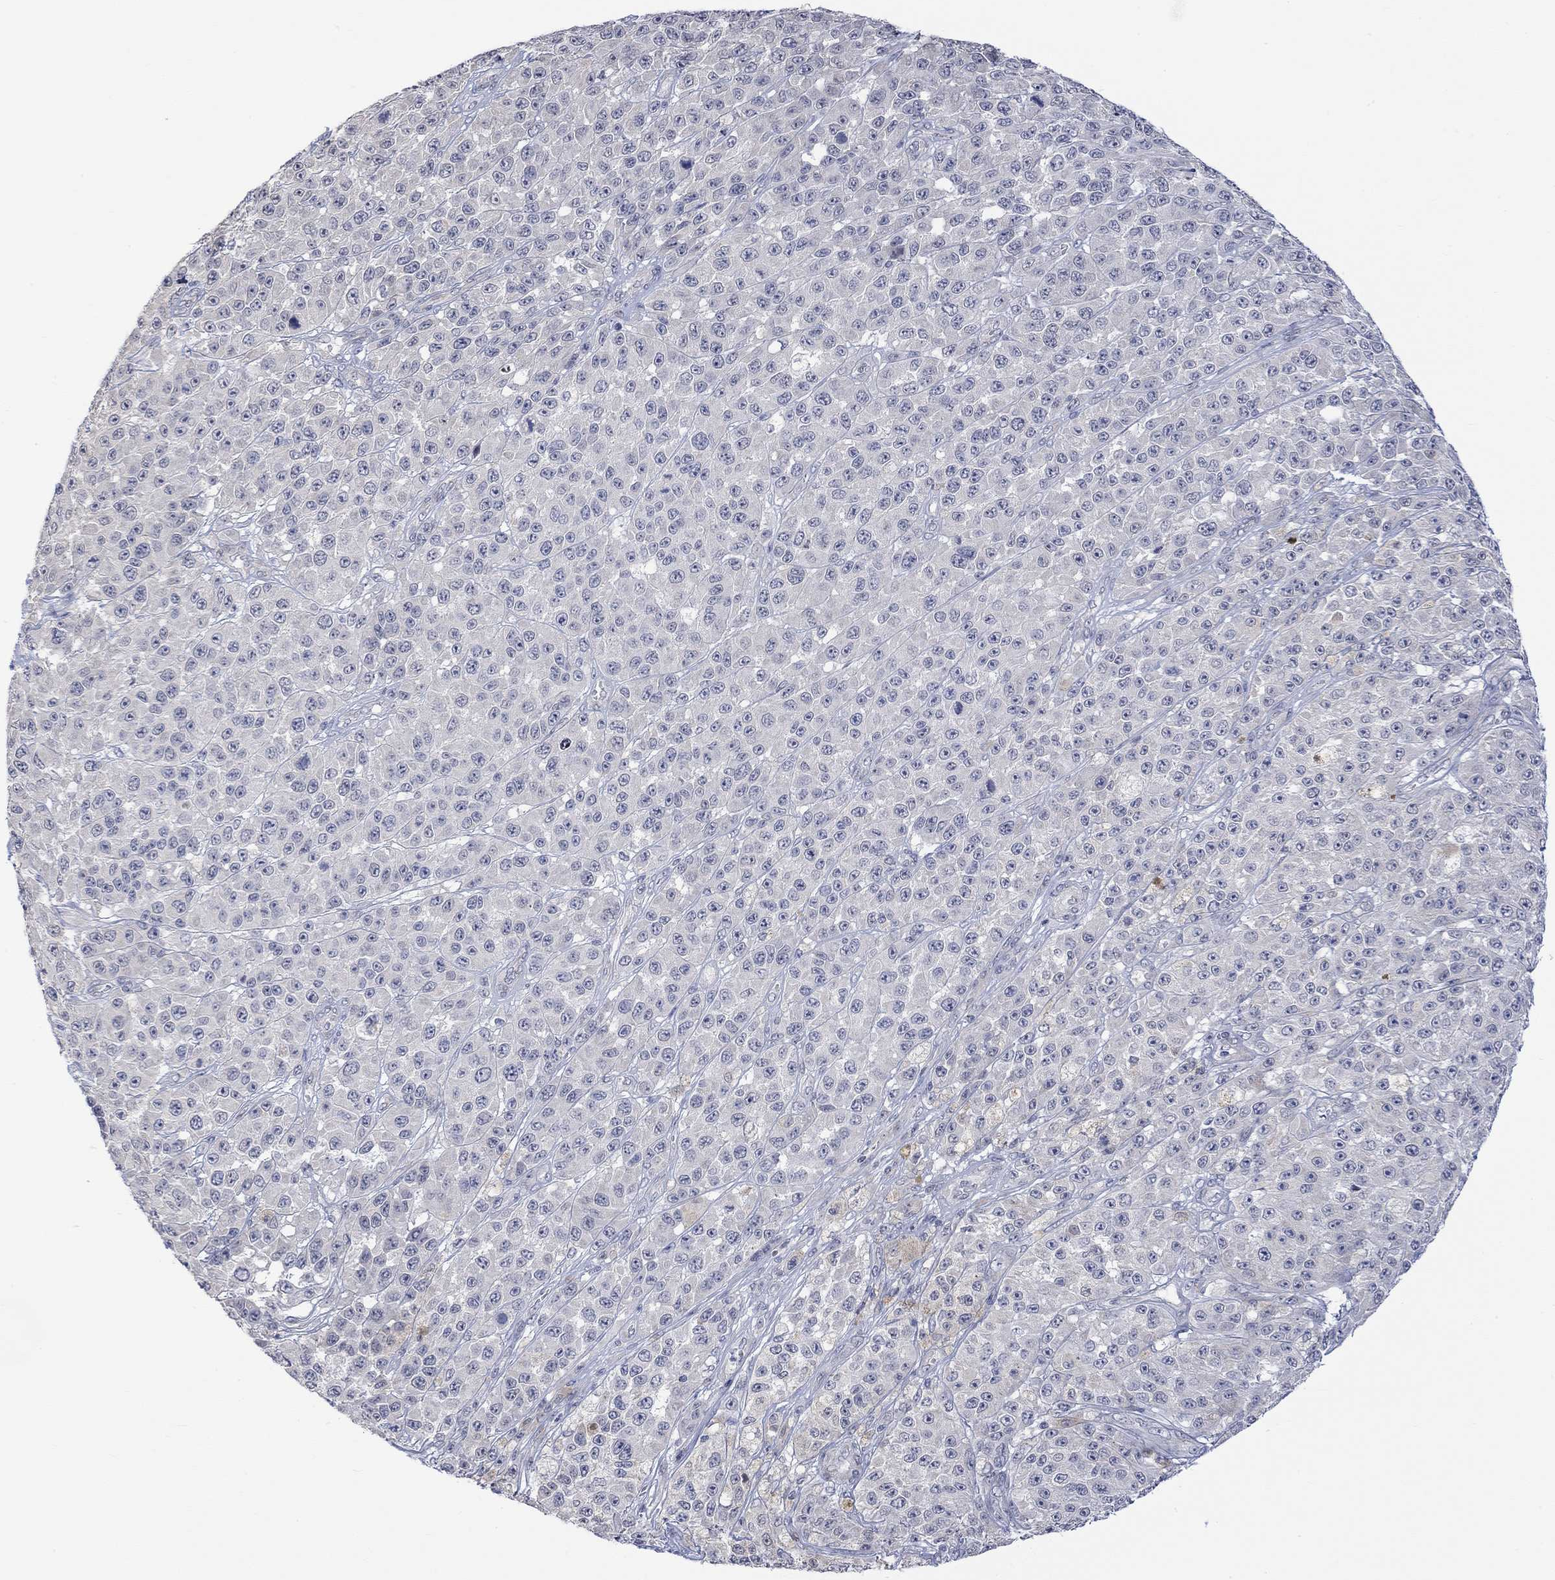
{"staining": {"intensity": "negative", "quantity": "none", "location": "none"}, "tissue": "melanoma", "cell_type": "Tumor cells", "image_type": "cancer", "snomed": [{"axis": "morphology", "description": "Malignant melanoma, NOS"}, {"axis": "topography", "description": "Skin"}], "caption": "This photomicrograph is of melanoma stained with immunohistochemistry to label a protein in brown with the nuclei are counter-stained blue. There is no expression in tumor cells. Brightfield microscopy of IHC stained with DAB (brown) and hematoxylin (blue), captured at high magnification.", "gene": "DCX", "patient": {"sex": "female", "age": 58}}